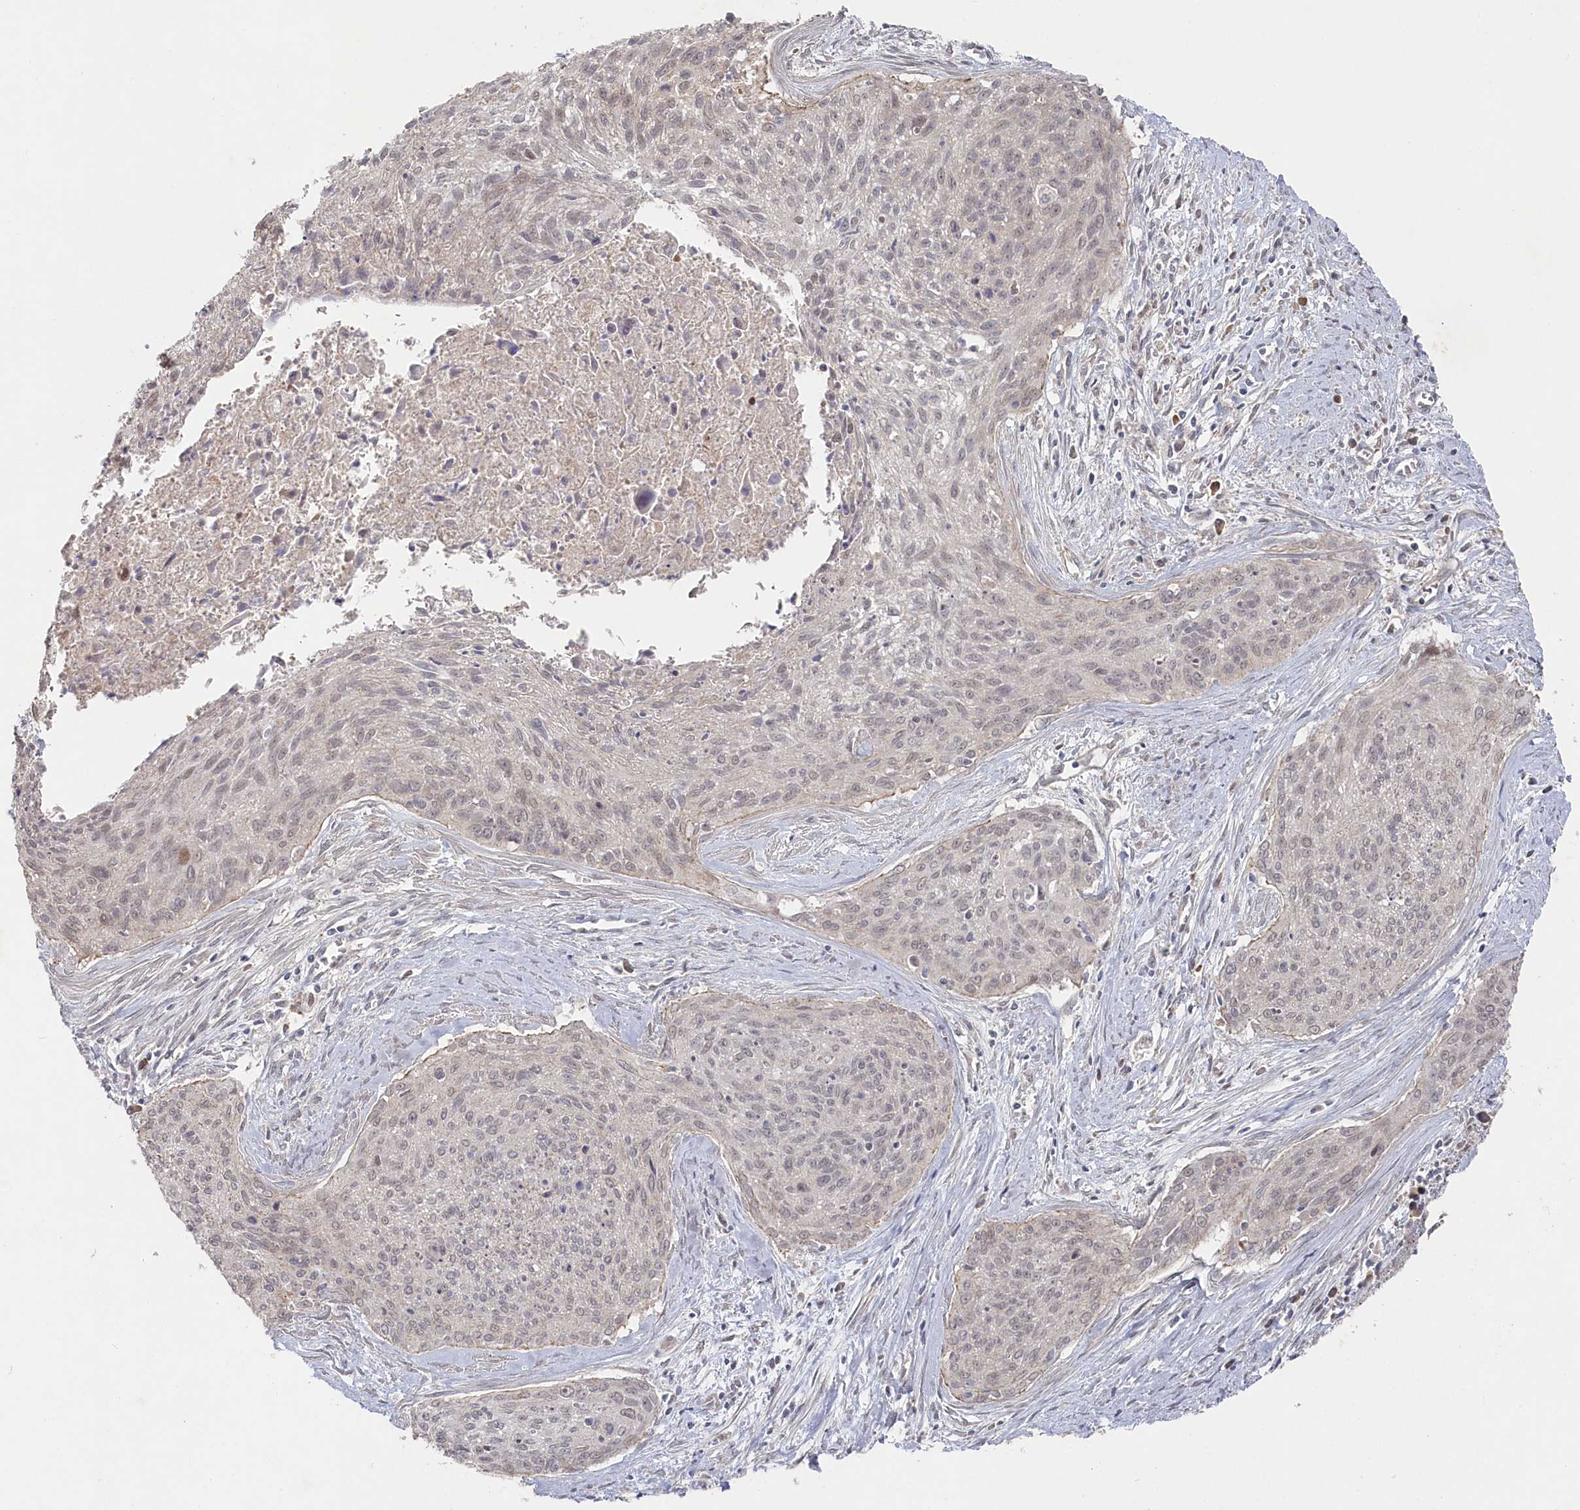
{"staining": {"intensity": "negative", "quantity": "none", "location": "none"}, "tissue": "cervical cancer", "cell_type": "Tumor cells", "image_type": "cancer", "snomed": [{"axis": "morphology", "description": "Squamous cell carcinoma, NOS"}, {"axis": "topography", "description": "Cervix"}], "caption": "Immunohistochemical staining of human squamous cell carcinoma (cervical) exhibits no significant expression in tumor cells.", "gene": "TGFBRAP1", "patient": {"sex": "female", "age": 55}}